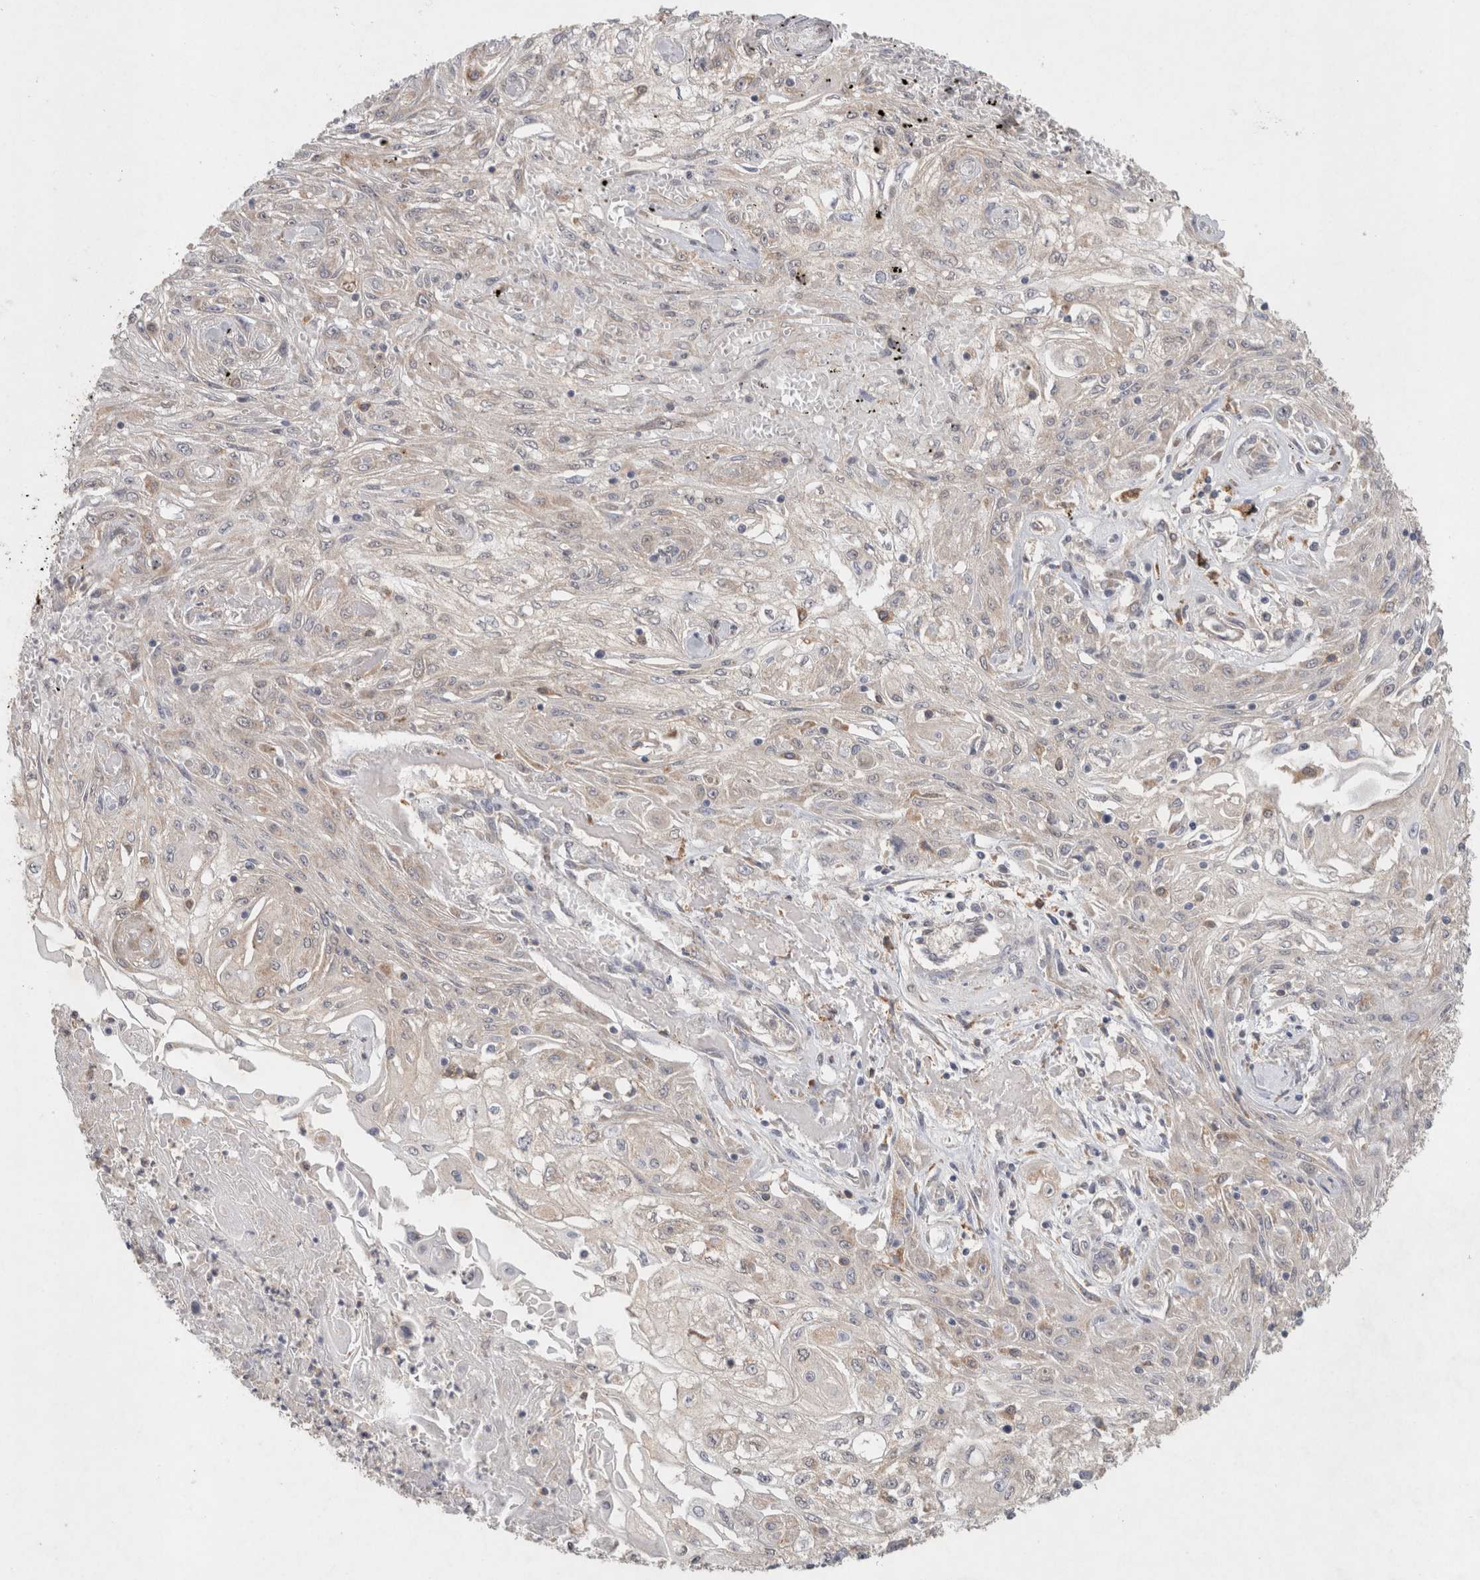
{"staining": {"intensity": "weak", "quantity": "25%-75%", "location": "cytoplasmic/membranous"}, "tissue": "skin cancer", "cell_type": "Tumor cells", "image_type": "cancer", "snomed": [{"axis": "morphology", "description": "Squamous cell carcinoma, NOS"}, {"axis": "morphology", "description": "Squamous cell carcinoma, metastatic, NOS"}, {"axis": "topography", "description": "Skin"}, {"axis": "topography", "description": "Lymph node"}], "caption": "The image demonstrates staining of skin cancer (metastatic squamous cell carcinoma), revealing weak cytoplasmic/membranous protein expression (brown color) within tumor cells.", "gene": "RAB14", "patient": {"sex": "male", "age": 75}}